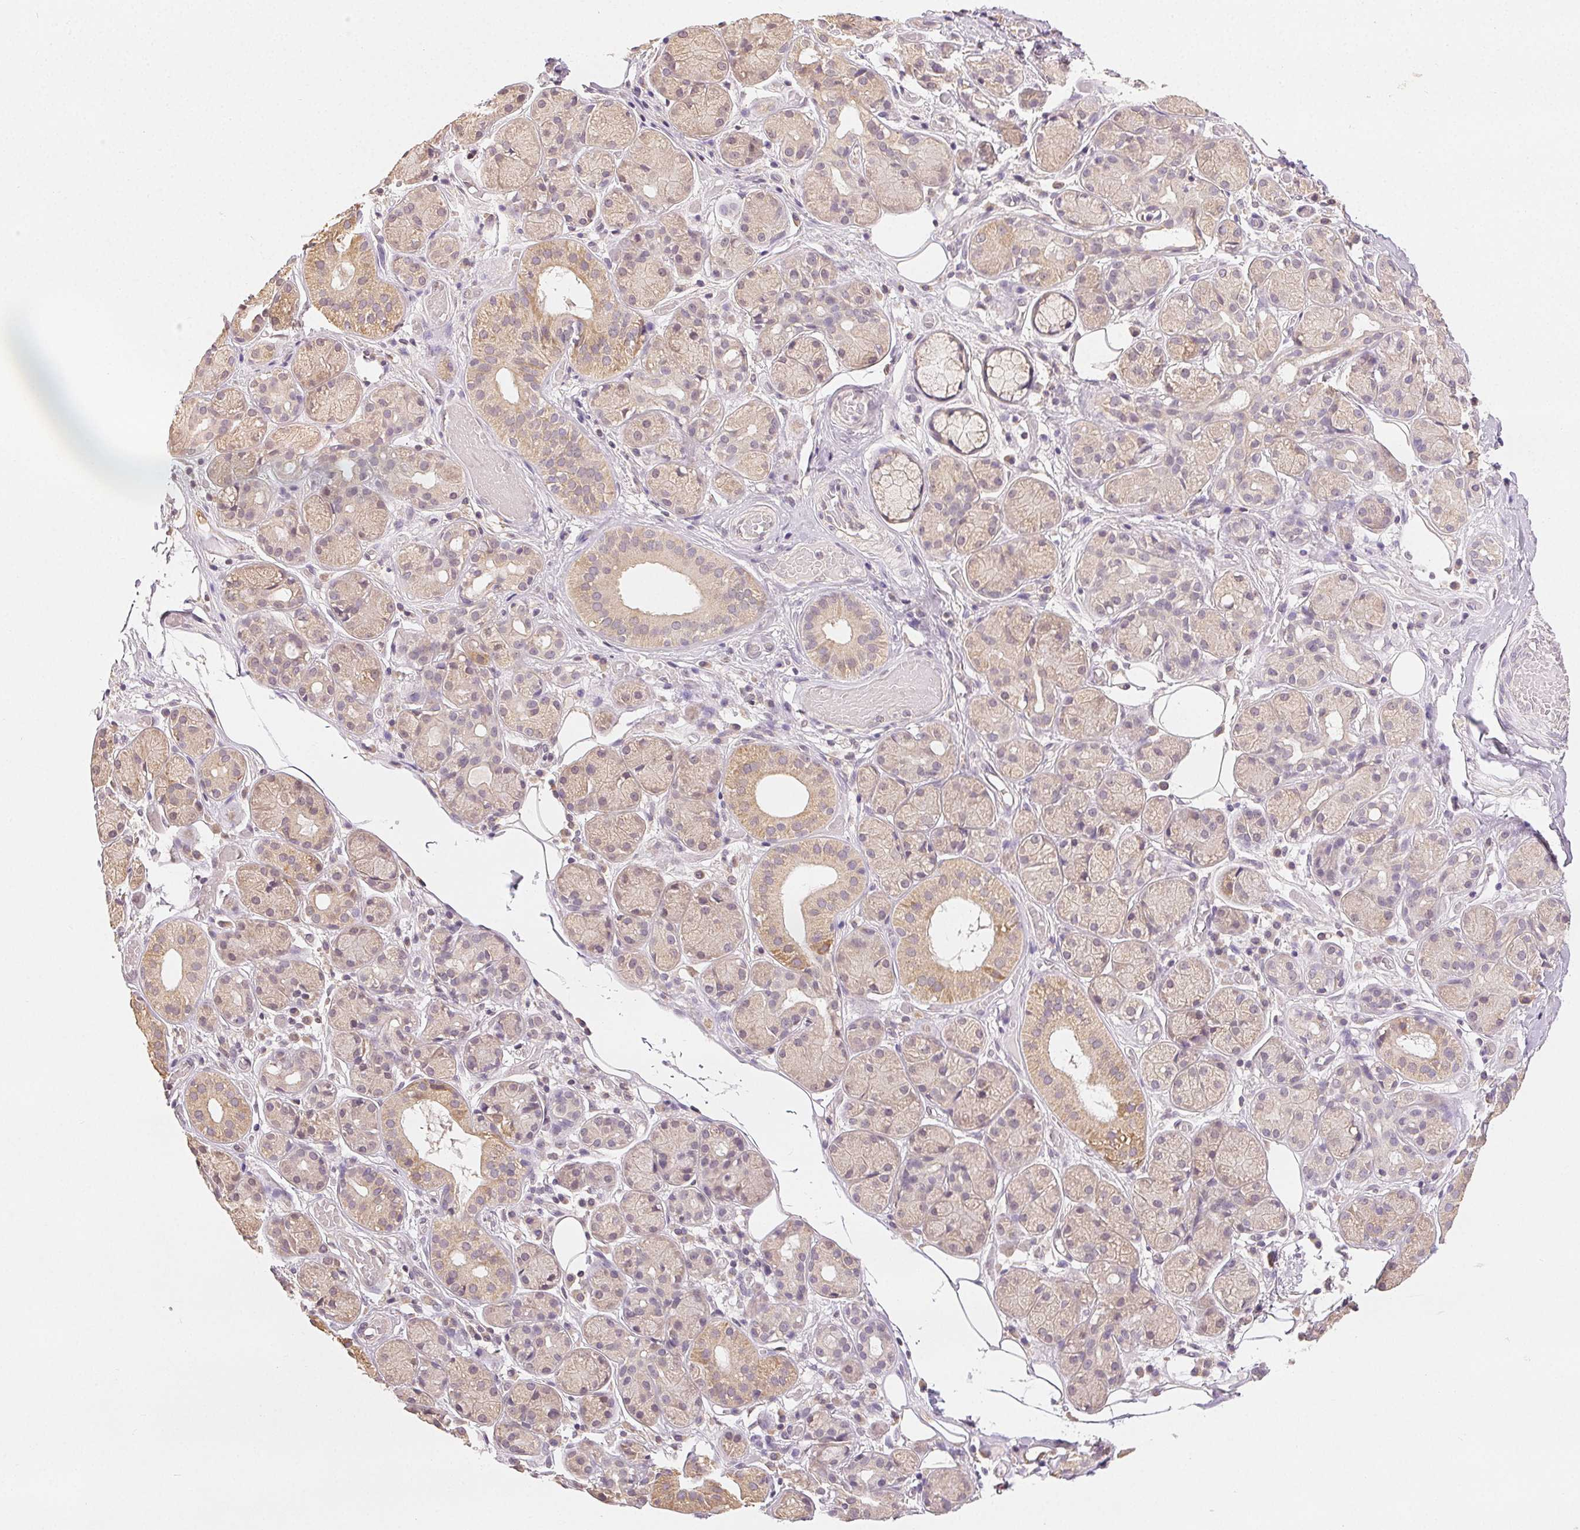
{"staining": {"intensity": "weak", "quantity": ">75%", "location": "cytoplasmic/membranous"}, "tissue": "salivary gland", "cell_type": "Glandular cells", "image_type": "normal", "snomed": [{"axis": "morphology", "description": "Normal tissue, NOS"}, {"axis": "topography", "description": "Salivary gland"}, {"axis": "topography", "description": "Peripheral nerve tissue"}], "caption": "This is an image of immunohistochemistry (IHC) staining of unremarkable salivary gland, which shows weak expression in the cytoplasmic/membranous of glandular cells.", "gene": "SEZ6L2", "patient": {"sex": "male", "age": 71}}